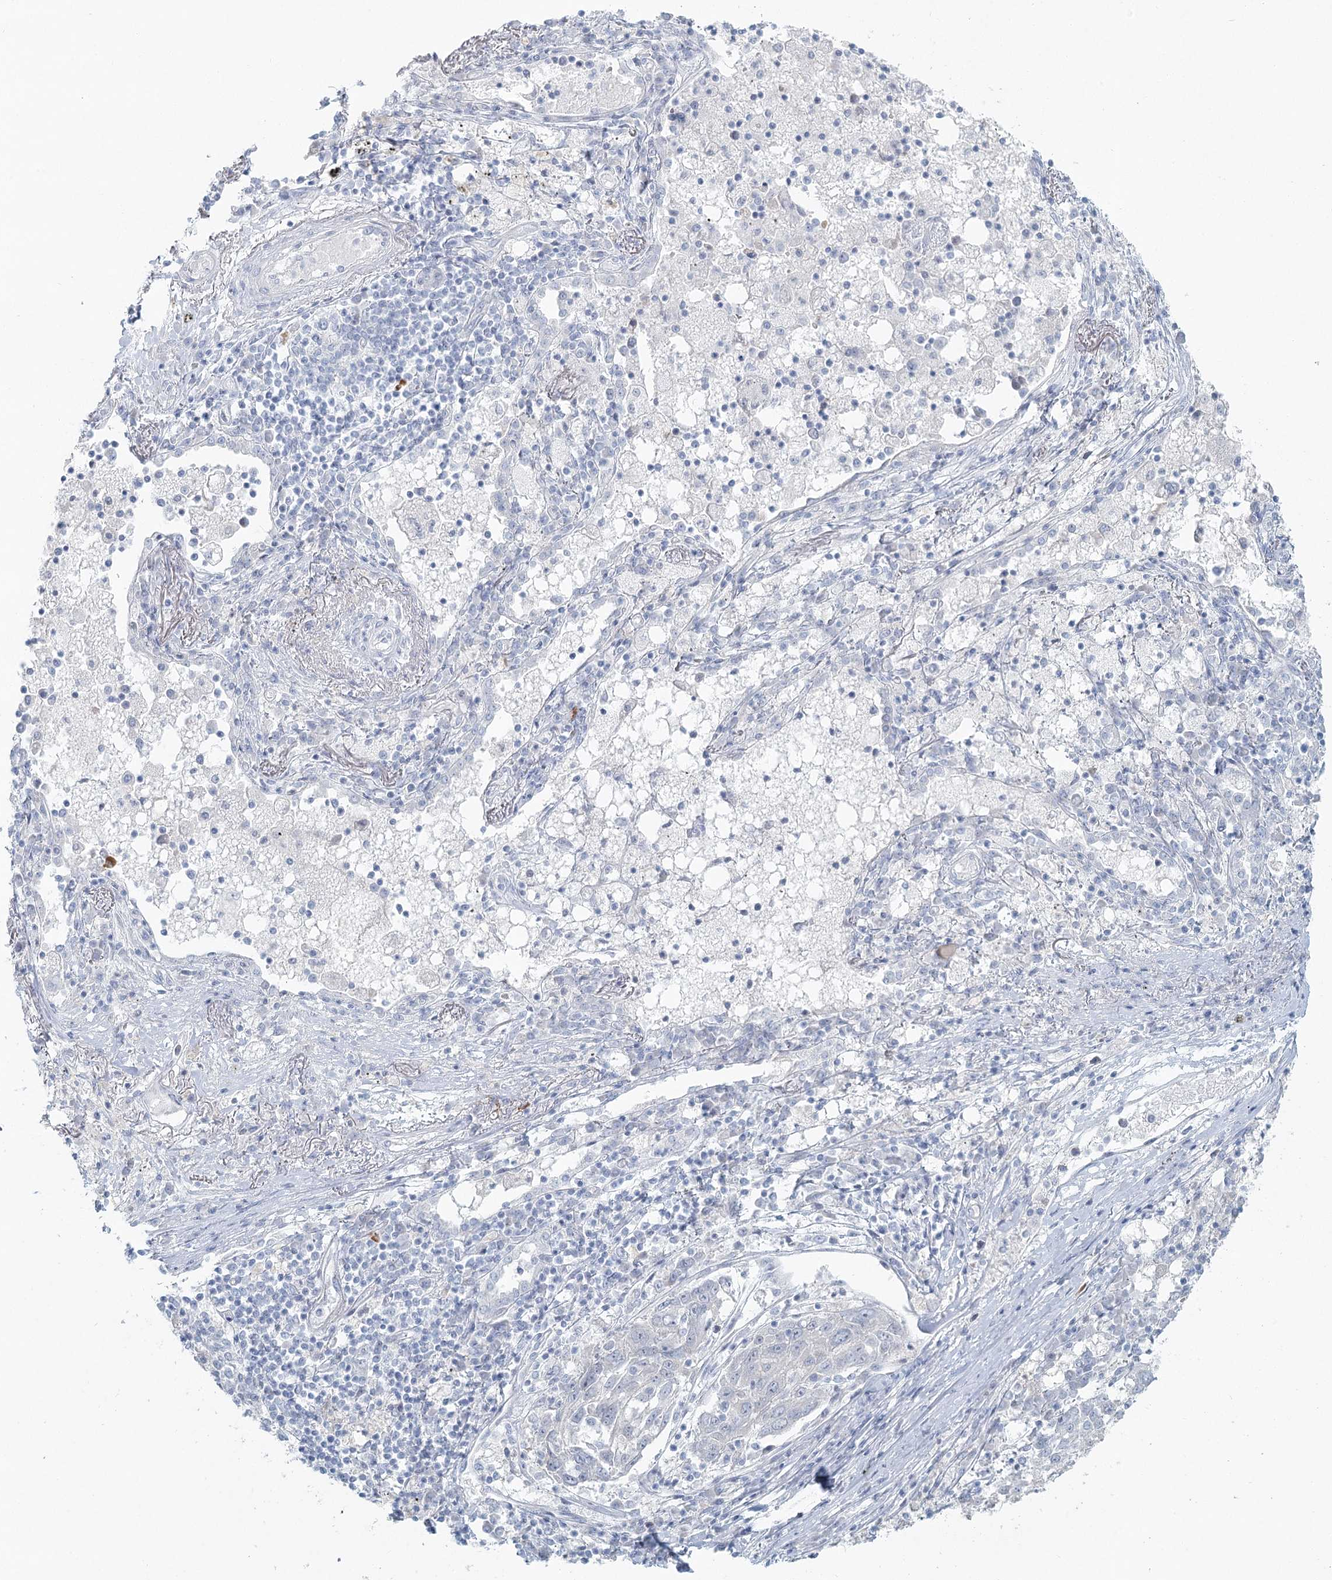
{"staining": {"intensity": "negative", "quantity": "none", "location": "none"}, "tissue": "lung cancer", "cell_type": "Tumor cells", "image_type": "cancer", "snomed": [{"axis": "morphology", "description": "Squamous cell carcinoma, NOS"}, {"axis": "topography", "description": "Lung"}], "caption": "An IHC image of lung squamous cell carcinoma is shown. There is no staining in tumor cells of lung squamous cell carcinoma.", "gene": "LRP2BP", "patient": {"sex": "male", "age": 65}}